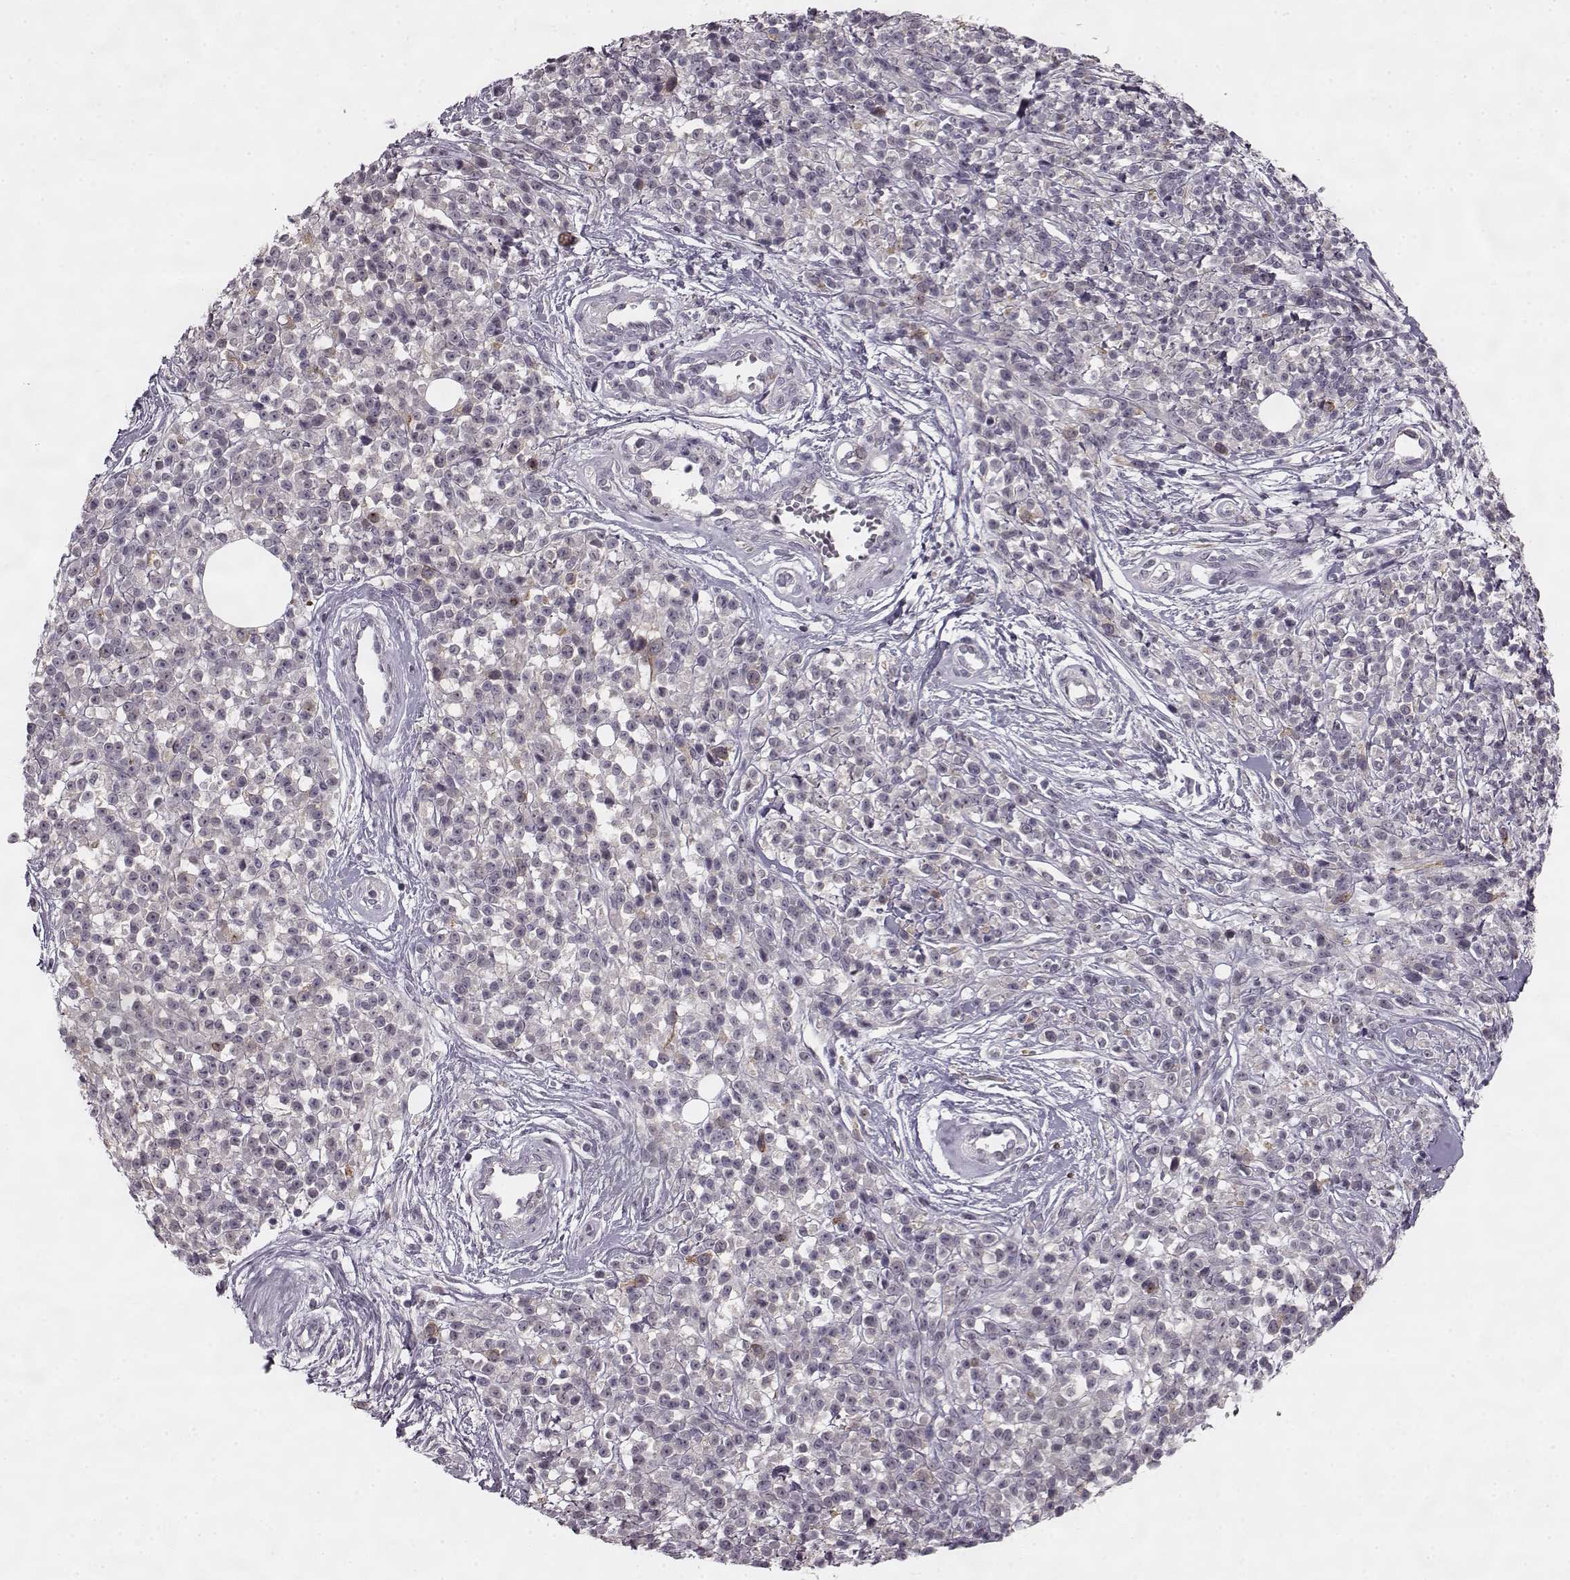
{"staining": {"intensity": "weak", "quantity": "<25%", "location": "cytoplasmic/membranous"}, "tissue": "melanoma", "cell_type": "Tumor cells", "image_type": "cancer", "snomed": [{"axis": "morphology", "description": "Malignant melanoma, NOS"}, {"axis": "topography", "description": "Skin"}, {"axis": "topography", "description": "Skin of trunk"}], "caption": "A histopathology image of human melanoma is negative for staining in tumor cells. Nuclei are stained in blue.", "gene": "HMMR", "patient": {"sex": "male", "age": 74}}